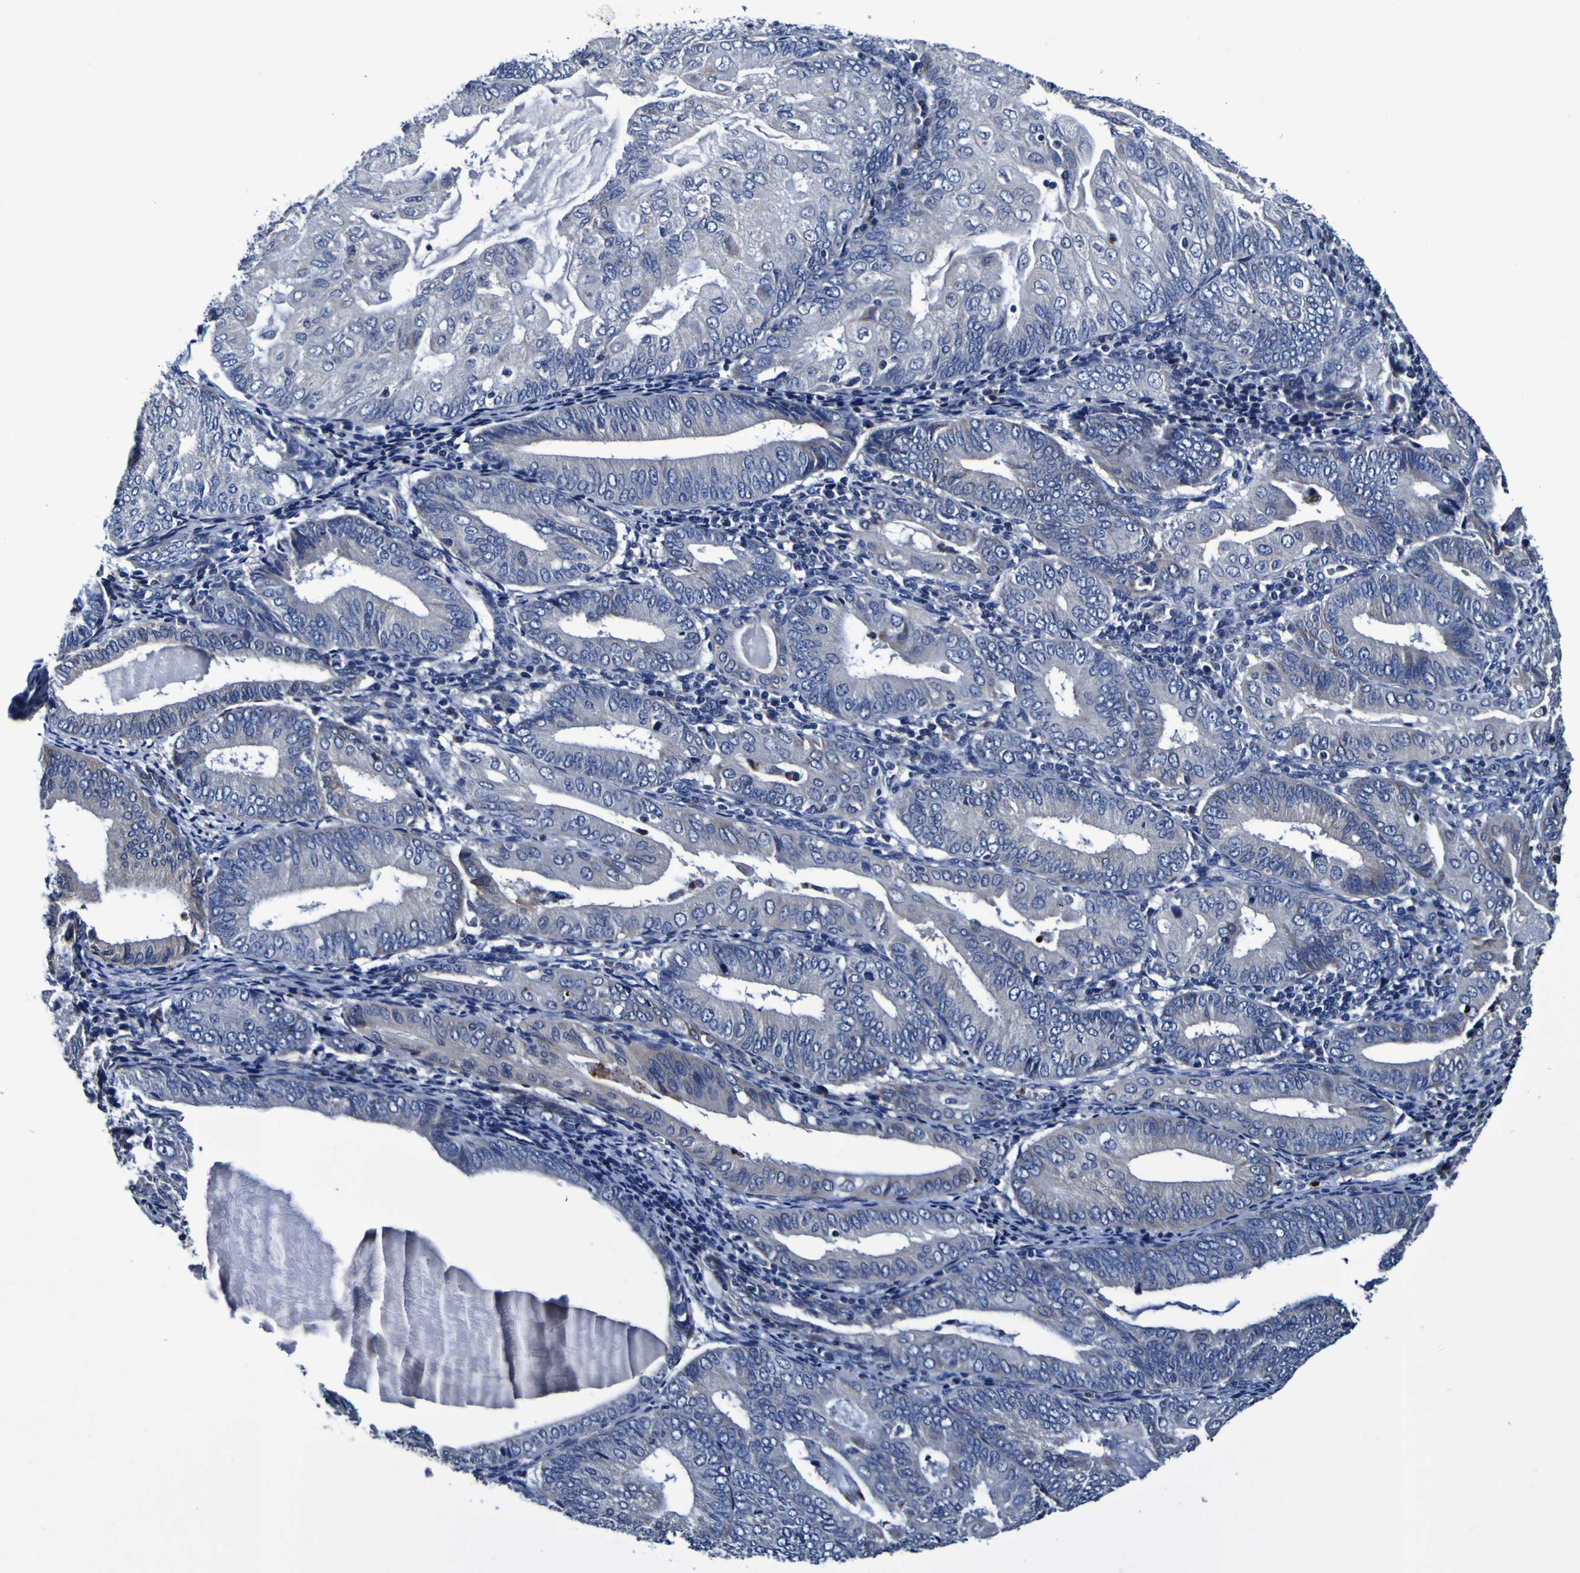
{"staining": {"intensity": "negative", "quantity": "none", "location": "none"}, "tissue": "endometrial cancer", "cell_type": "Tumor cells", "image_type": "cancer", "snomed": [{"axis": "morphology", "description": "Adenocarcinoma, NOS"}, {"axis": "topography", "description": "Endometrium"}], "caption": "High magnification brightfield microscopy of endometrial cancer stained with DAB (brown) and counterstained with hematoxylin (blue): tumor cells show no significant expression.", "gene": "PANK4", "patient": {"sex": "female", "age": 81}}